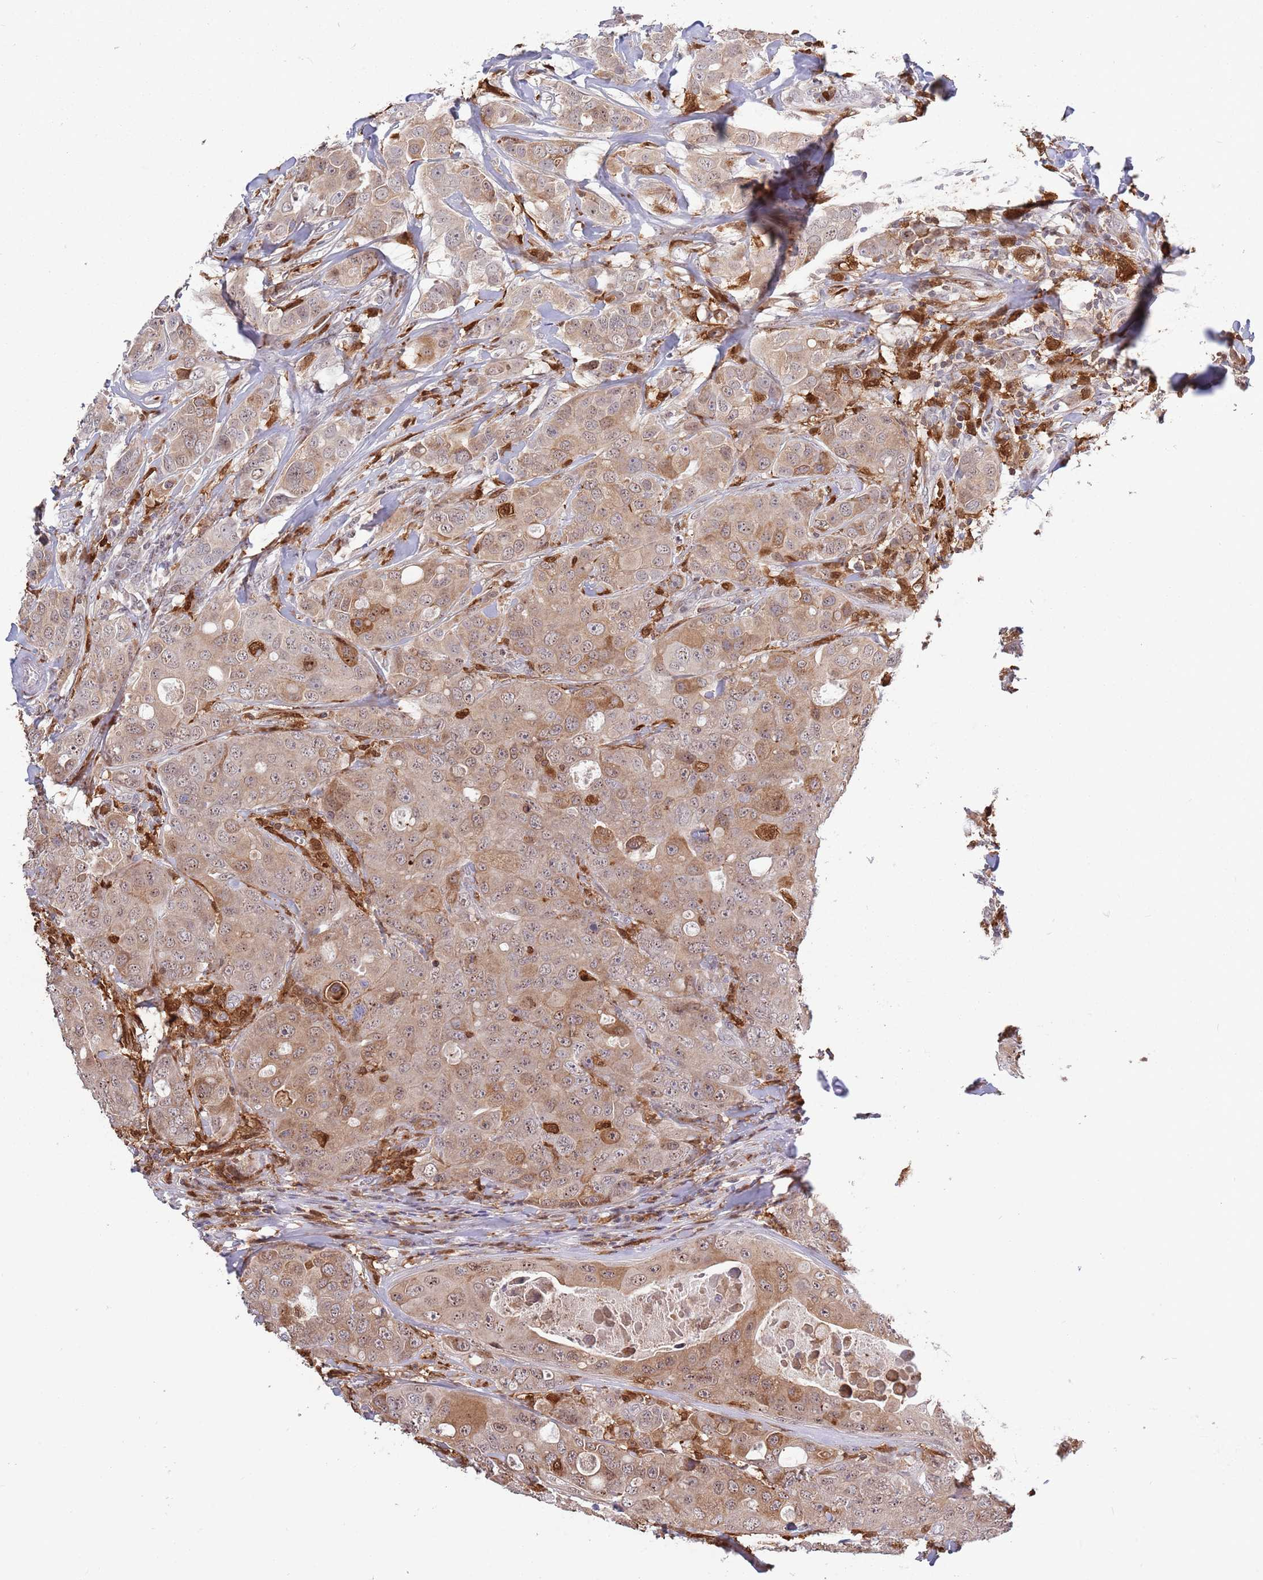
{"staining": {"intensity": "moderate", "quantity": "25%-75%", "location": "cytoplasmic/membranous,nuclear"}, "tissue": "breast cancer", "cell_type": "Tumor cells", "image_type": "cancer", "snomed": [{"axis": "morphology", "description": "Duct carcinoma"}, {"axis": "topography", "description": "Breast"}], "caption": "Breast cancer (infiltrating ductal carcinoma) stained for a protein (brown) exhibits moderate cytoplasmic/membranous and nuclear positive staining in approximately 25%-75% of tumor cells.", "gene": "CCNJL", "patient": {"sex": "female", "age": 43}}